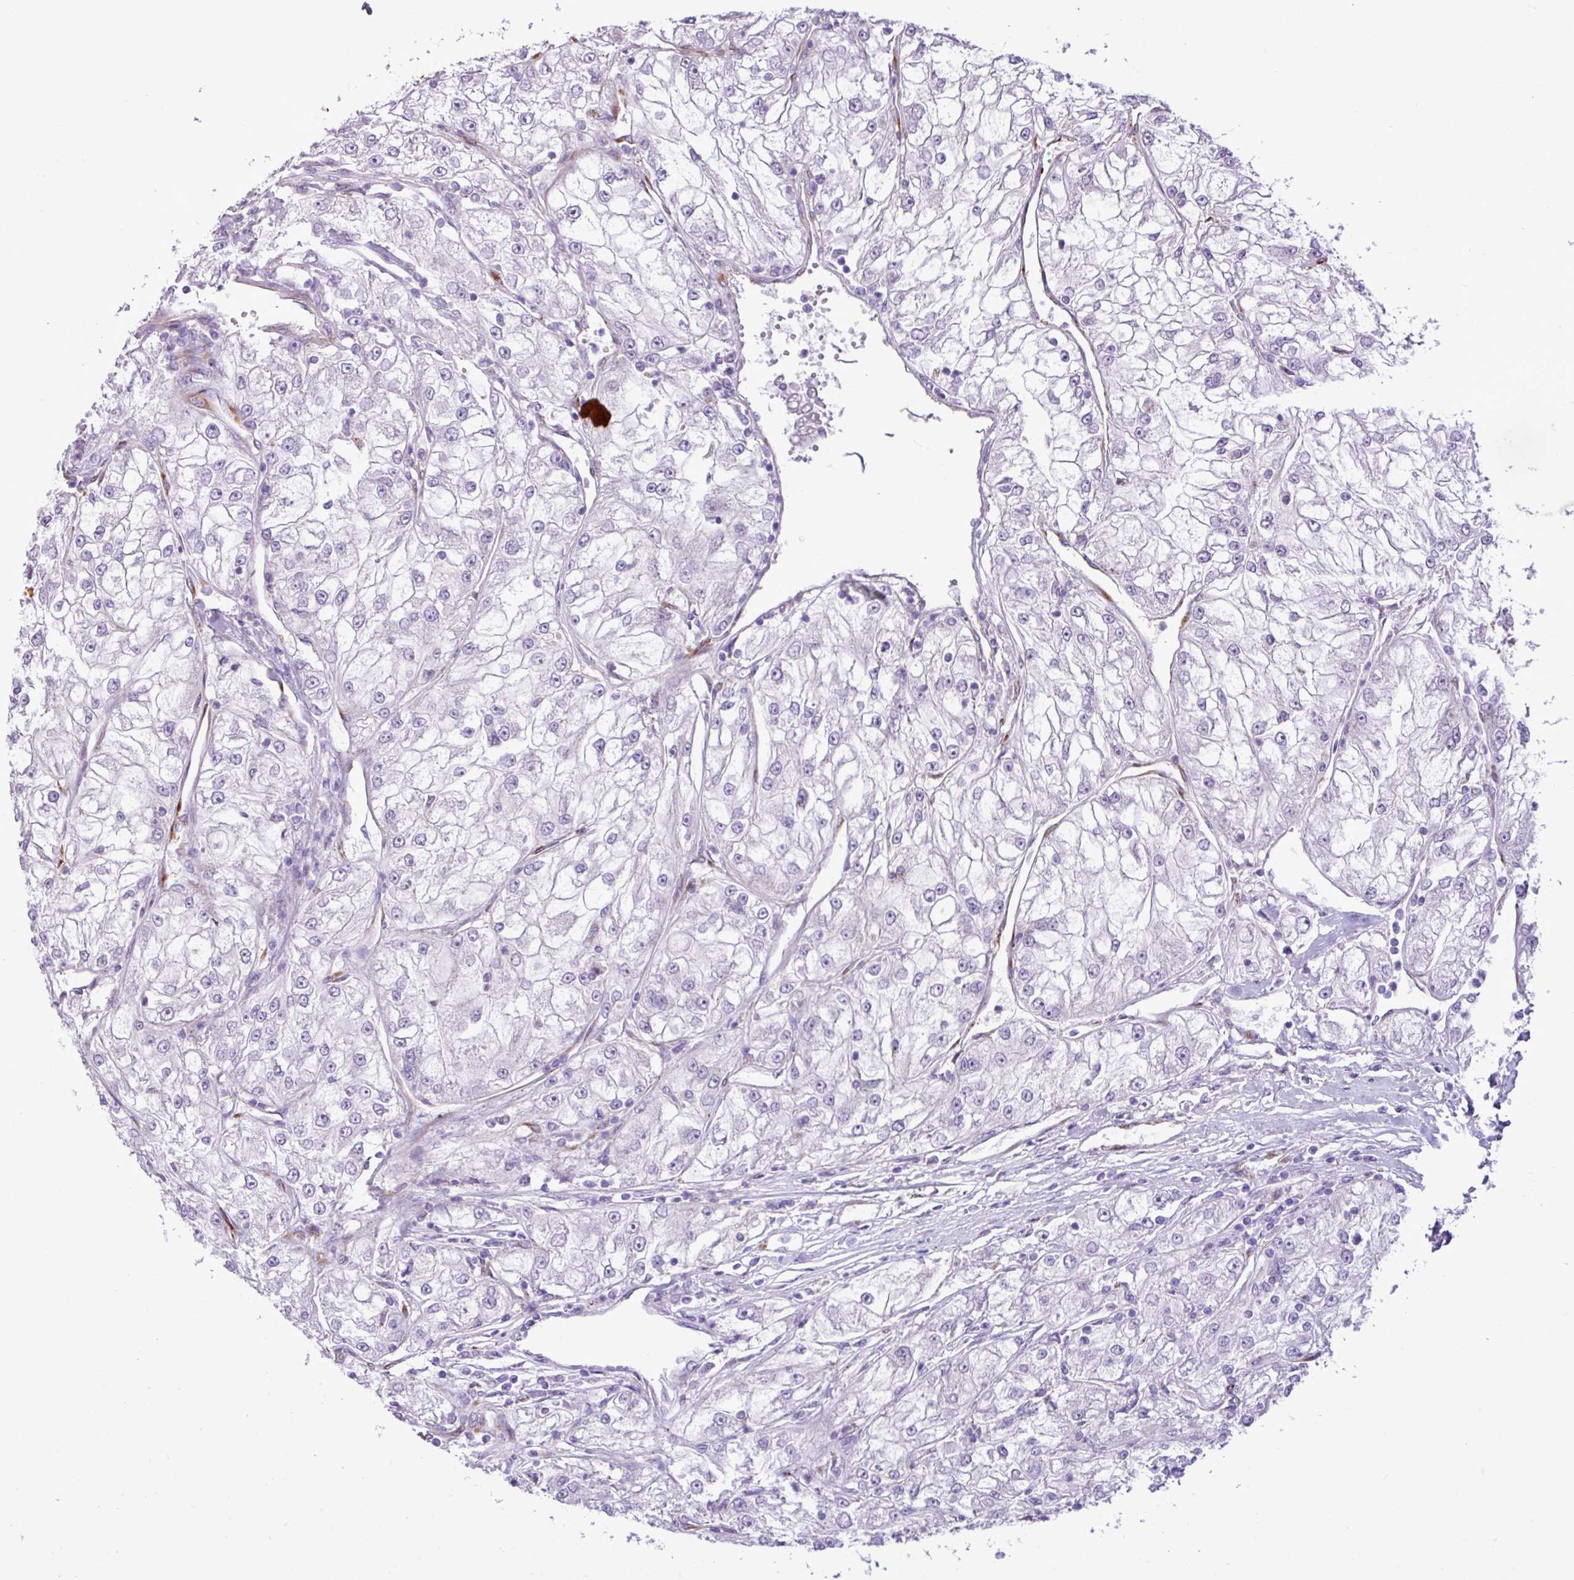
{"staining": {"intensity": "negative", "quantity": "none", "location": "none"}, "tissue": "renal cancer", "cell_type": "Tumor cells", "image_type": "cancer", "snomed": [{"axis": "morphology", "description": "Adenocarcinoma, NOS"}, {"axis": "topography", "description": "Kidney"}], "caption": "Renal cancer was stained to show a protein in brown. There is no significant expression in tumor cells.", "gene": "CD248", "patient": {"sex": "female", "age": 72}}